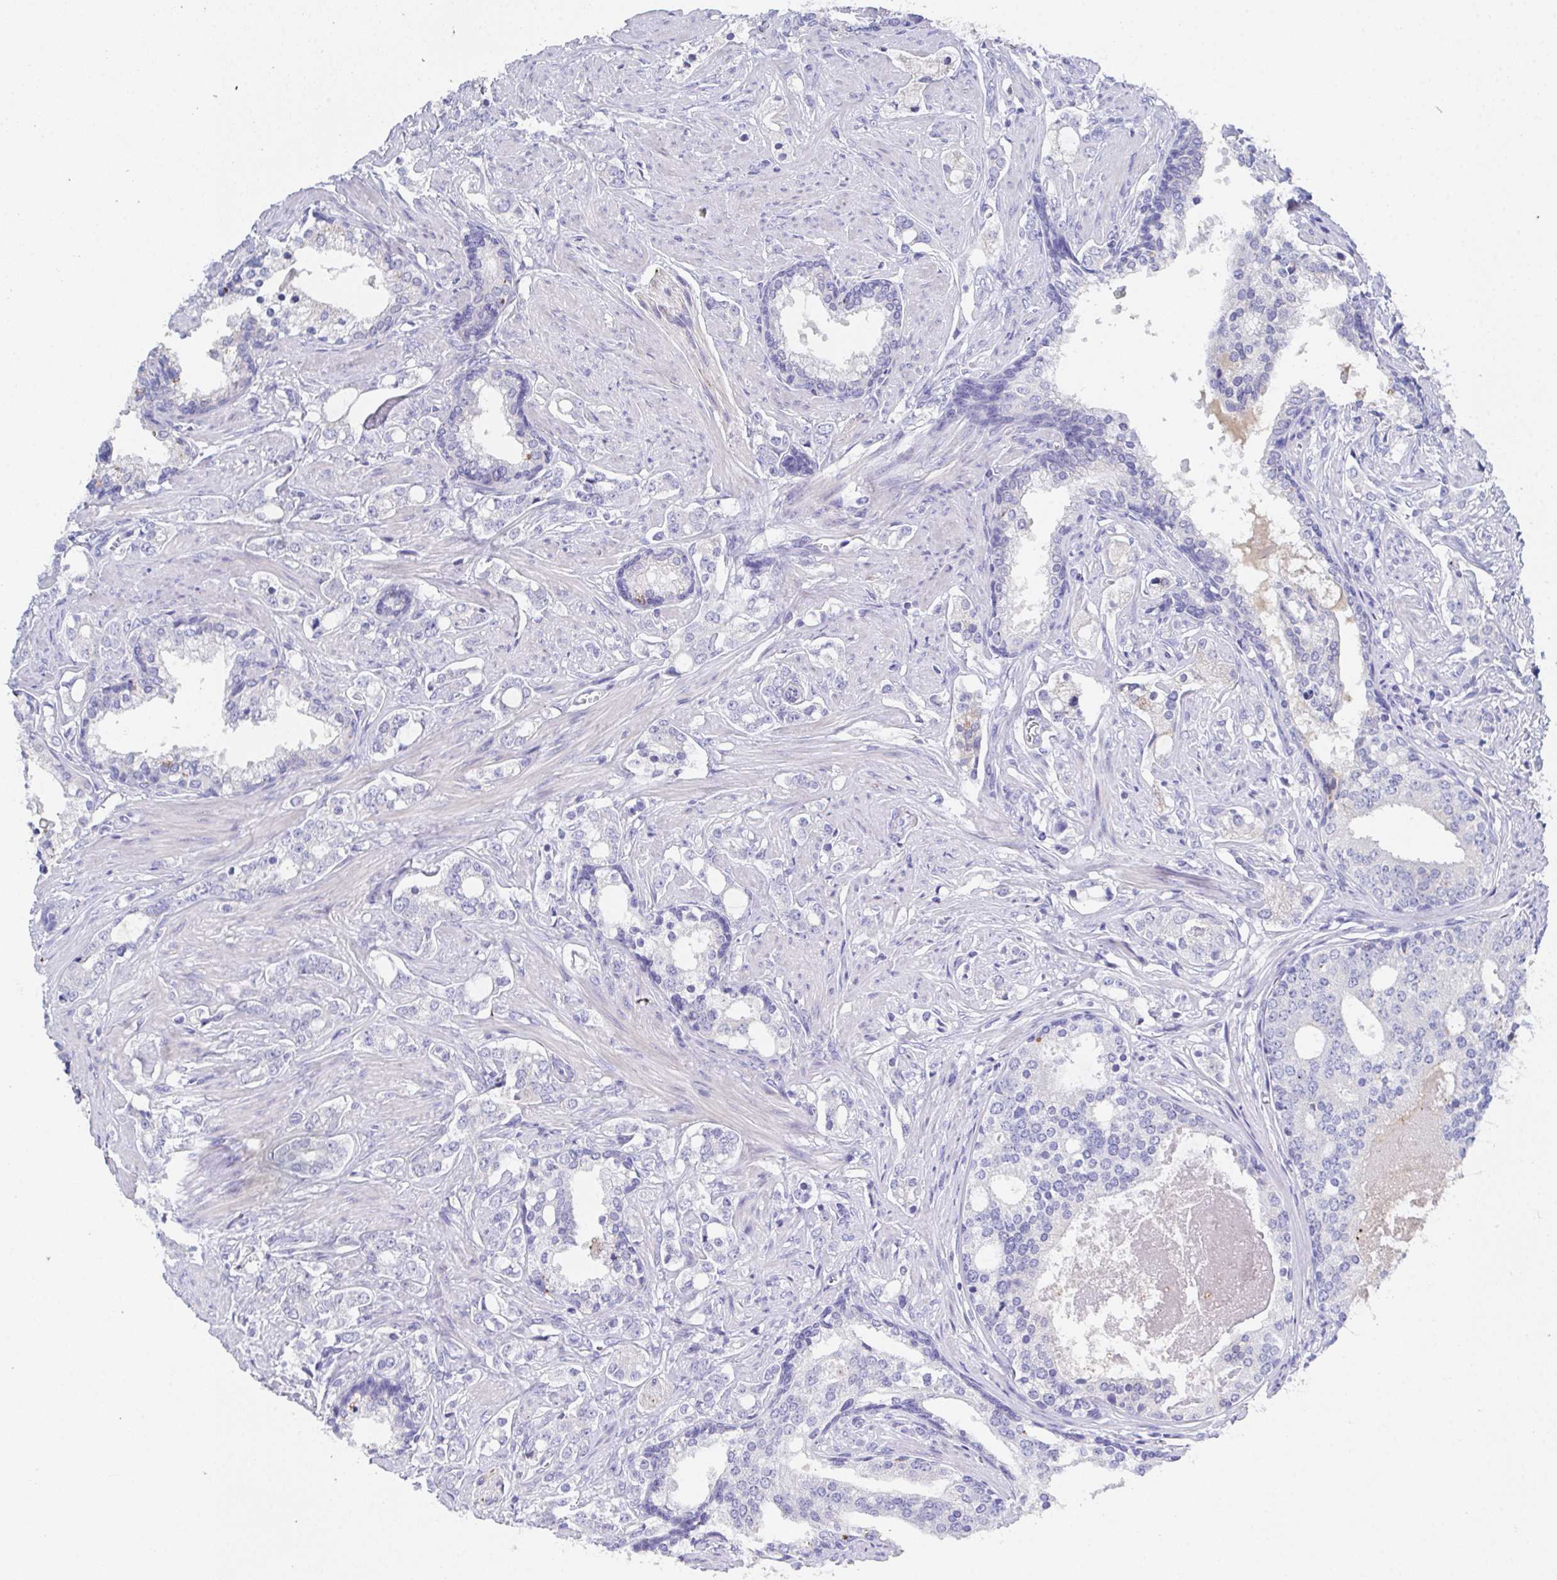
{"staining": {"intensity": "negative", "quantity": "none", "location": "none"}, "tissue": "prostate cancer", "cell_type": "Tumor cells", "image_type": "cancer", "snomed": [{"axis": "morphology", "description": "Adenocarcinoma, Medium grade"}, {"axis": "topography", "description": "Prostate"}], "caption": "The immunohistochemistry histopathology image has no significant expression in tumor cells of prostate cancer (medium-grade adenocarcinoma) tissue. (Immunohistochemistry (ihc), brightfield microscopy, high magnification).", "gene": "SSC4D", "patient": {"sex": "male", "age": 57}}